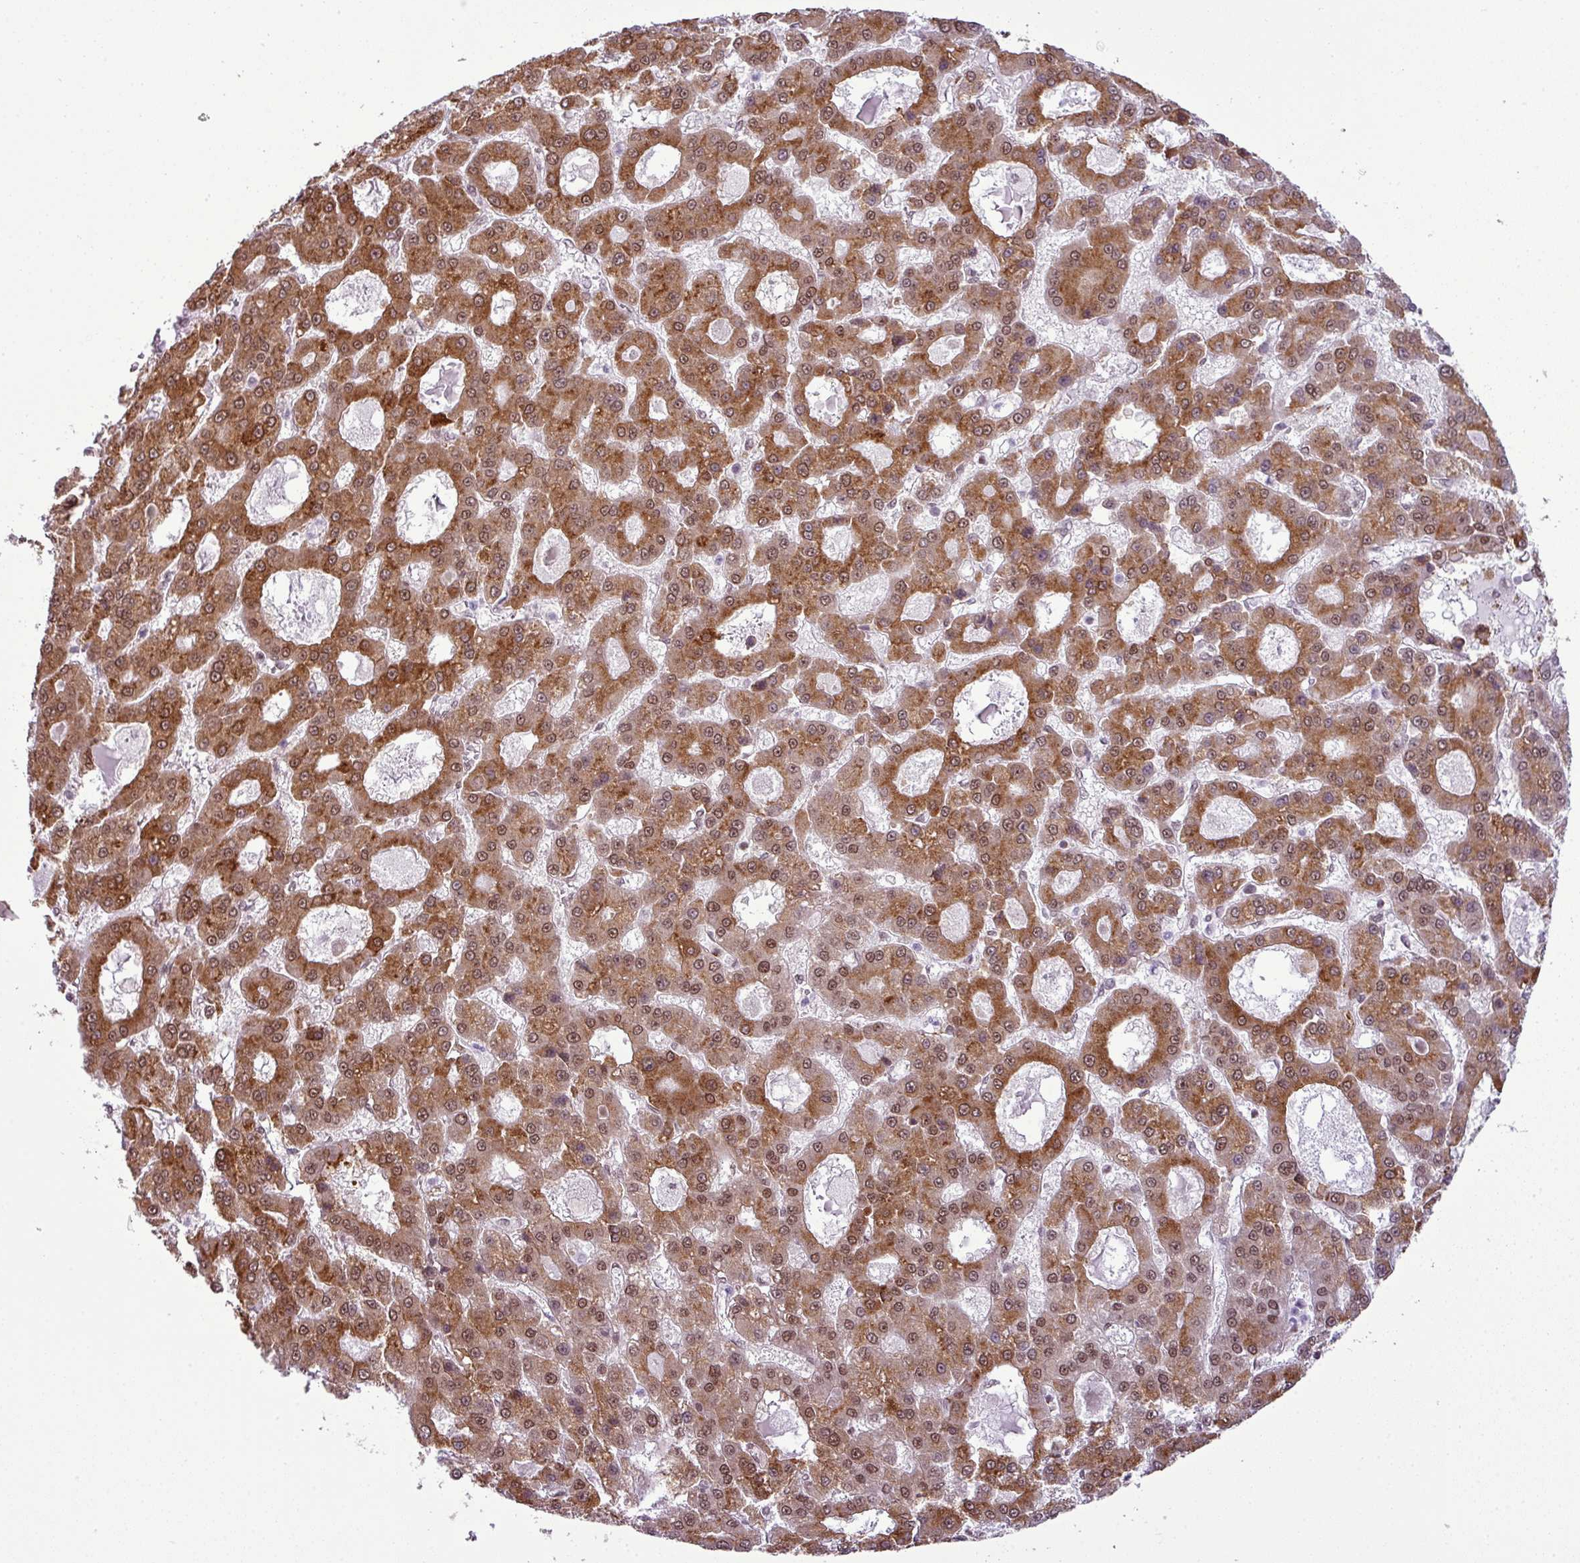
{"staining": {"intensity": "moderate", "quantity": ">75%", "location": "cytoplasmic/membranous,nuclear"}, "tissue": "liver cancer", "cell_type": "Tumor cells", "image_type": "cancer", "snomed": [{"axis": "morphology", "description": "Carcinoma, Hepatocellular, NOS"}, {"axis": "topography", "description": "Liver"}], "caption": "The immunohistochemical stain shows moderate cytoplasmic/membranous and nuclear positivity in tumor cells of liver cancer tissue. Nuclei are stained in blue.", "gene": "ARL6IP4", "patient": {"sex": "male", "age": 70}}